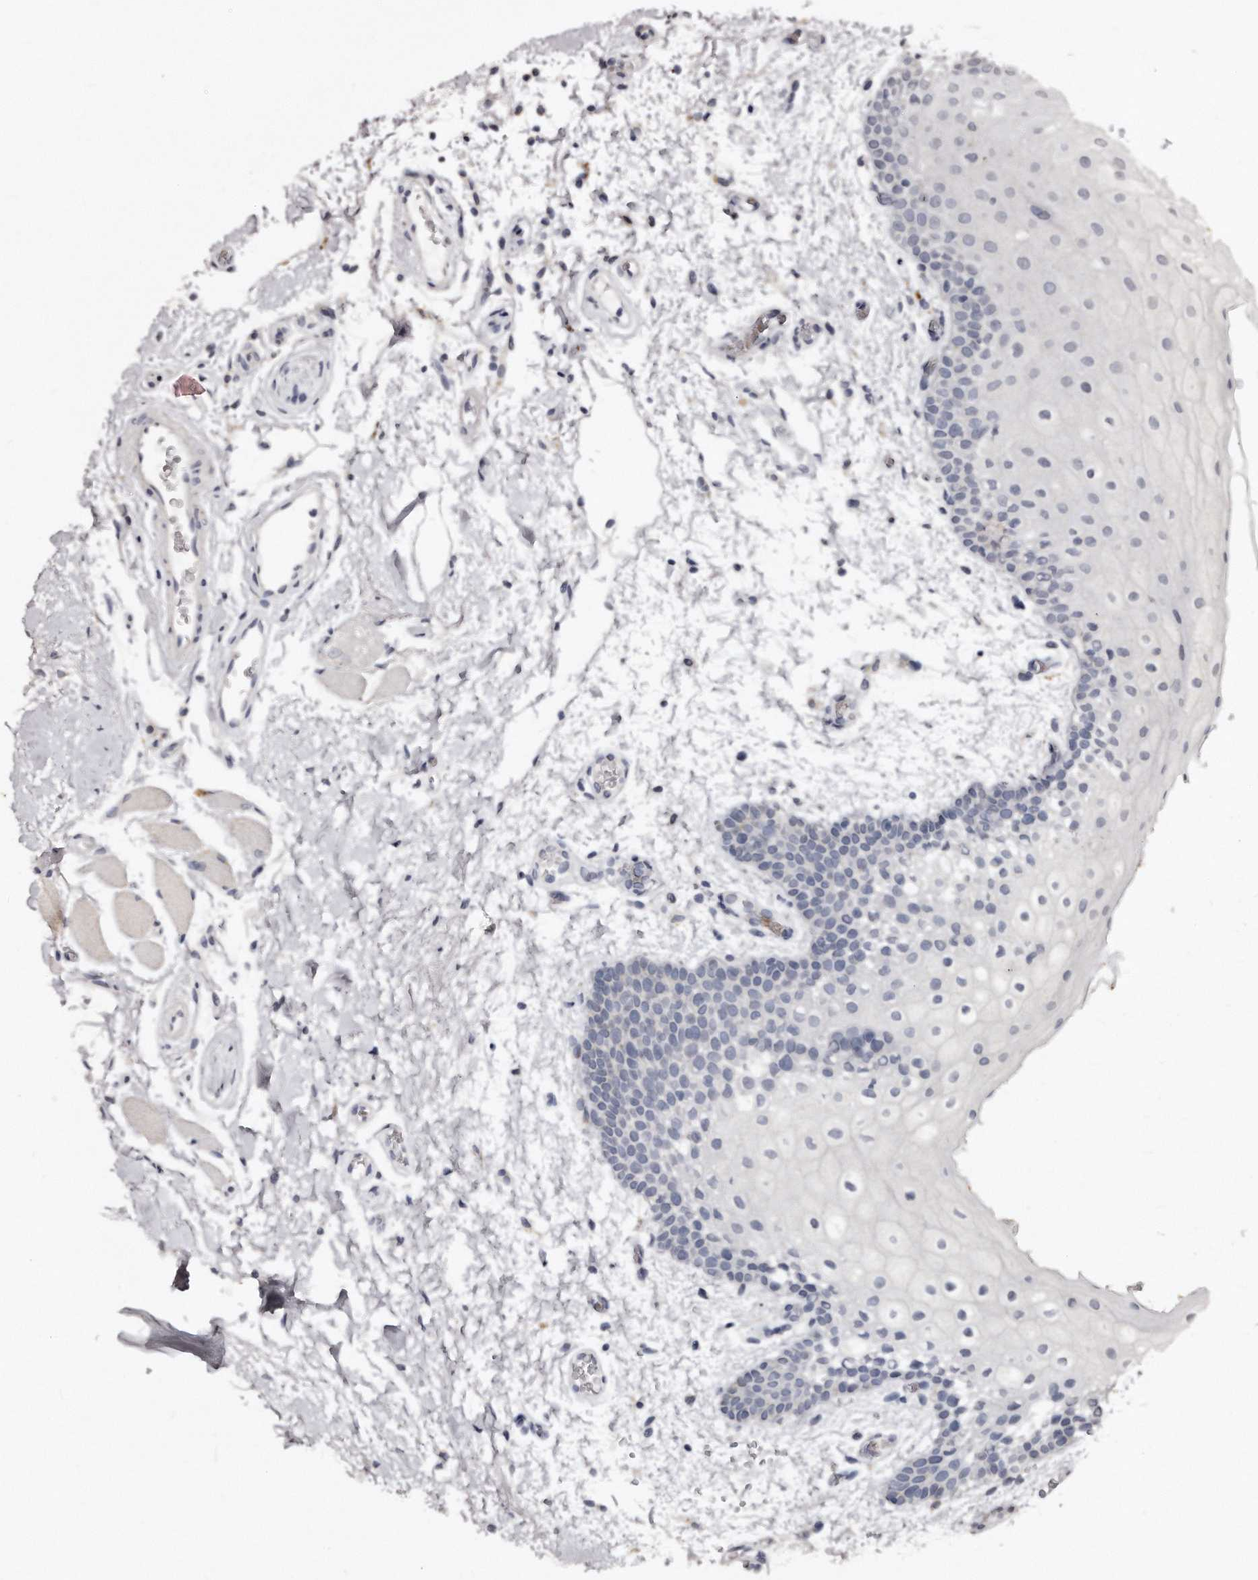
{"staining": {"intensity": "negative", "quantity": "none", "location": "none"}, "tissue": "oral mucosa", "cell_type": "Squamous epithelial cells", "image_type": "normal", "snomed": [{"axis": "morphology", "description": "Normal tissue, NOS"}, {"axis": "topography", "description": "Oral tissue"}], "caption": "Immunohistochemical staining of normal human oral mucosa displays no significant positivity in squamous epithelial cells. (DAB immunohistochemistry (IHC) visualized using brightfield microscopy, high magnification).", "gene": "TSHR", "patient": {"sex": "male", "age": 62}}